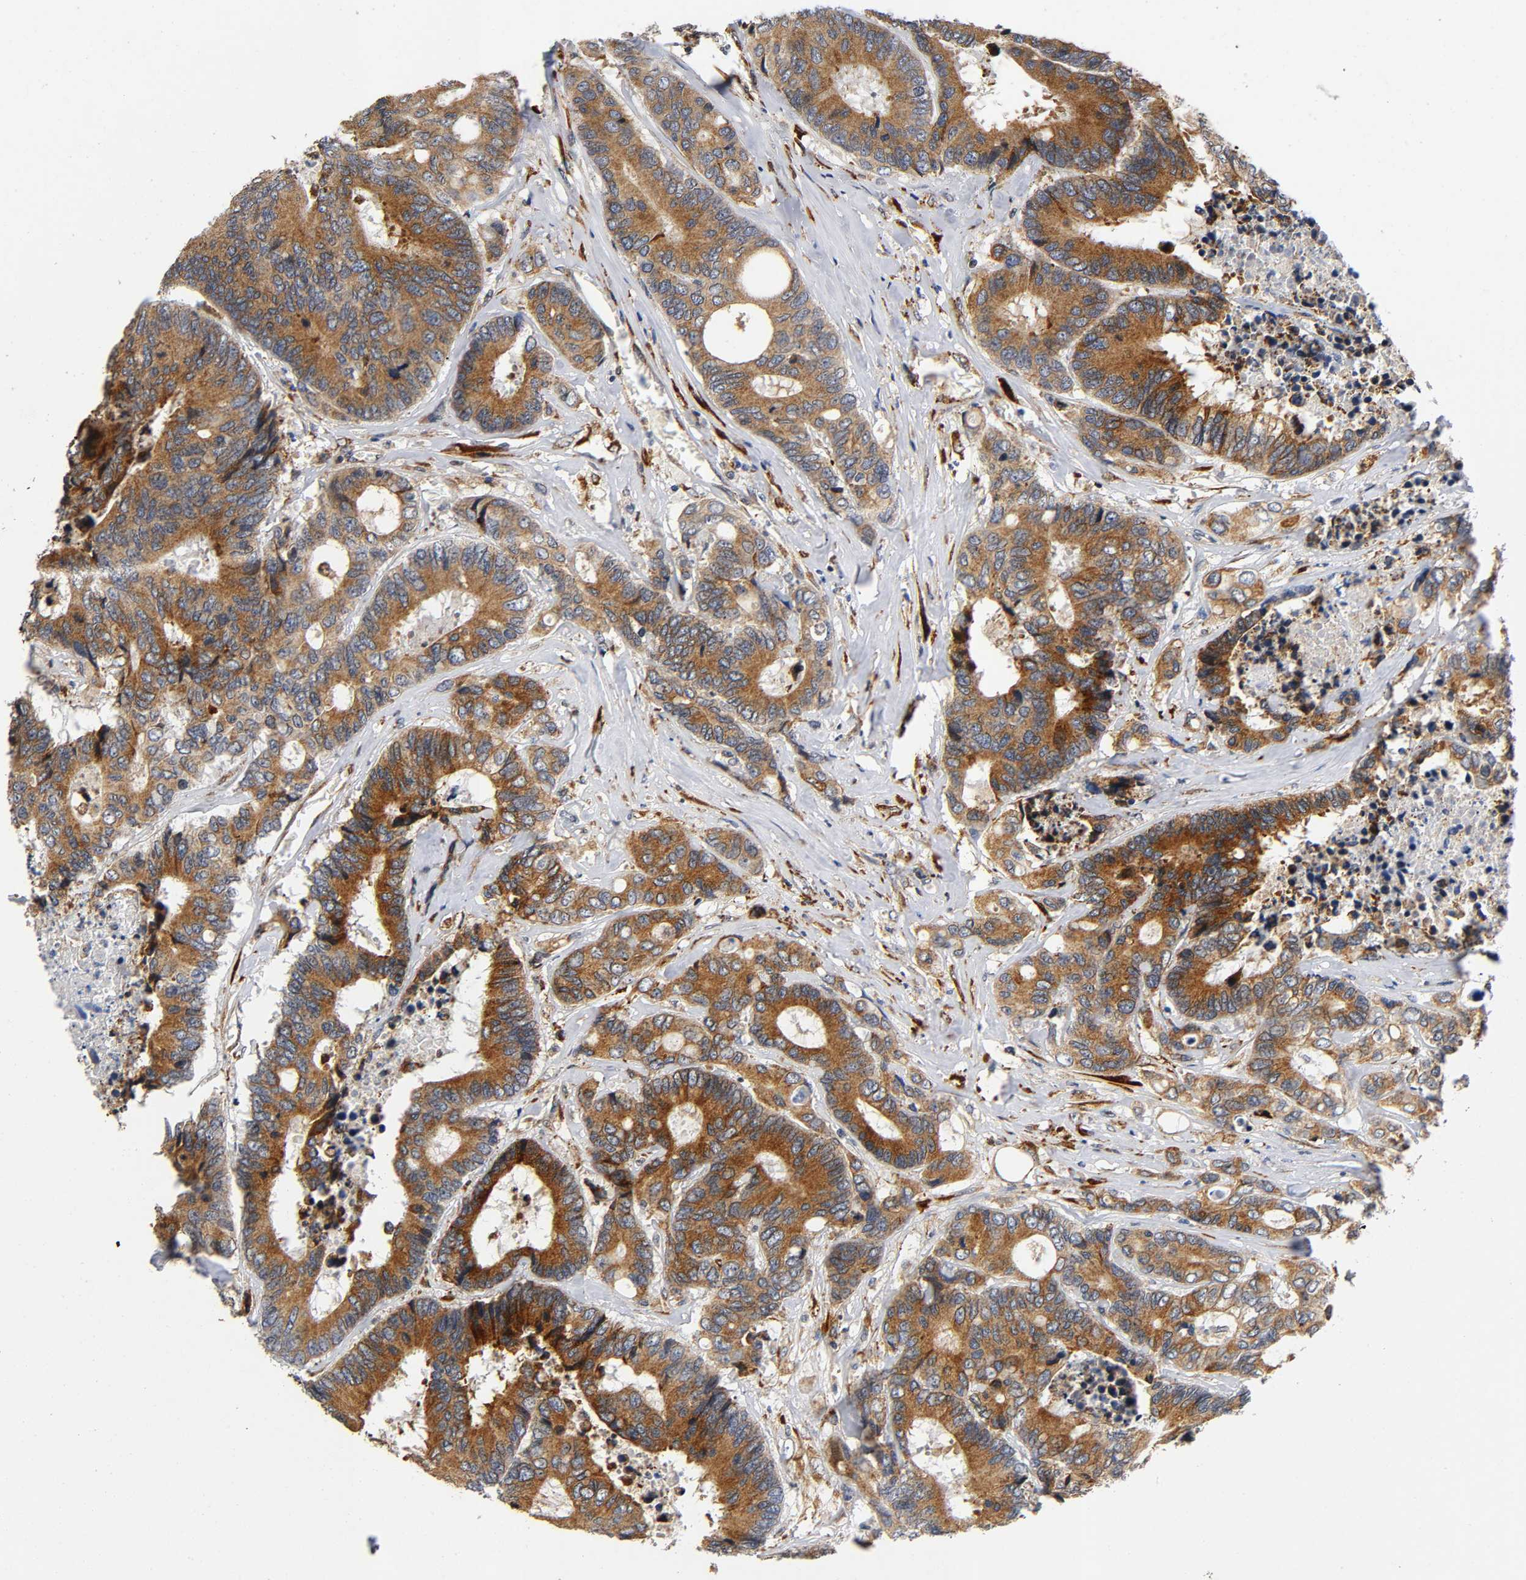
{"staining": {"intensity": "strong", "quantity": ">75%", "location": "cytoplasmic/membranous"}, "tissue": "colorectal cancer", "cell_type": "Tumor cells", "image_type": "cancer", "snomed": [{"axis": "morphology", "description": "Adenocarcinoma, NOS"}, {"axis": "topography", "description": "Rectum"}], "caption": "A high amount of strong cytoplasmic/membranous positivity is present in approximately >75% of tumor cells in colorectal adenocarcinoma tissue.", "gene": "SOS2", "patient": {"sex": "male", "age": 55}}